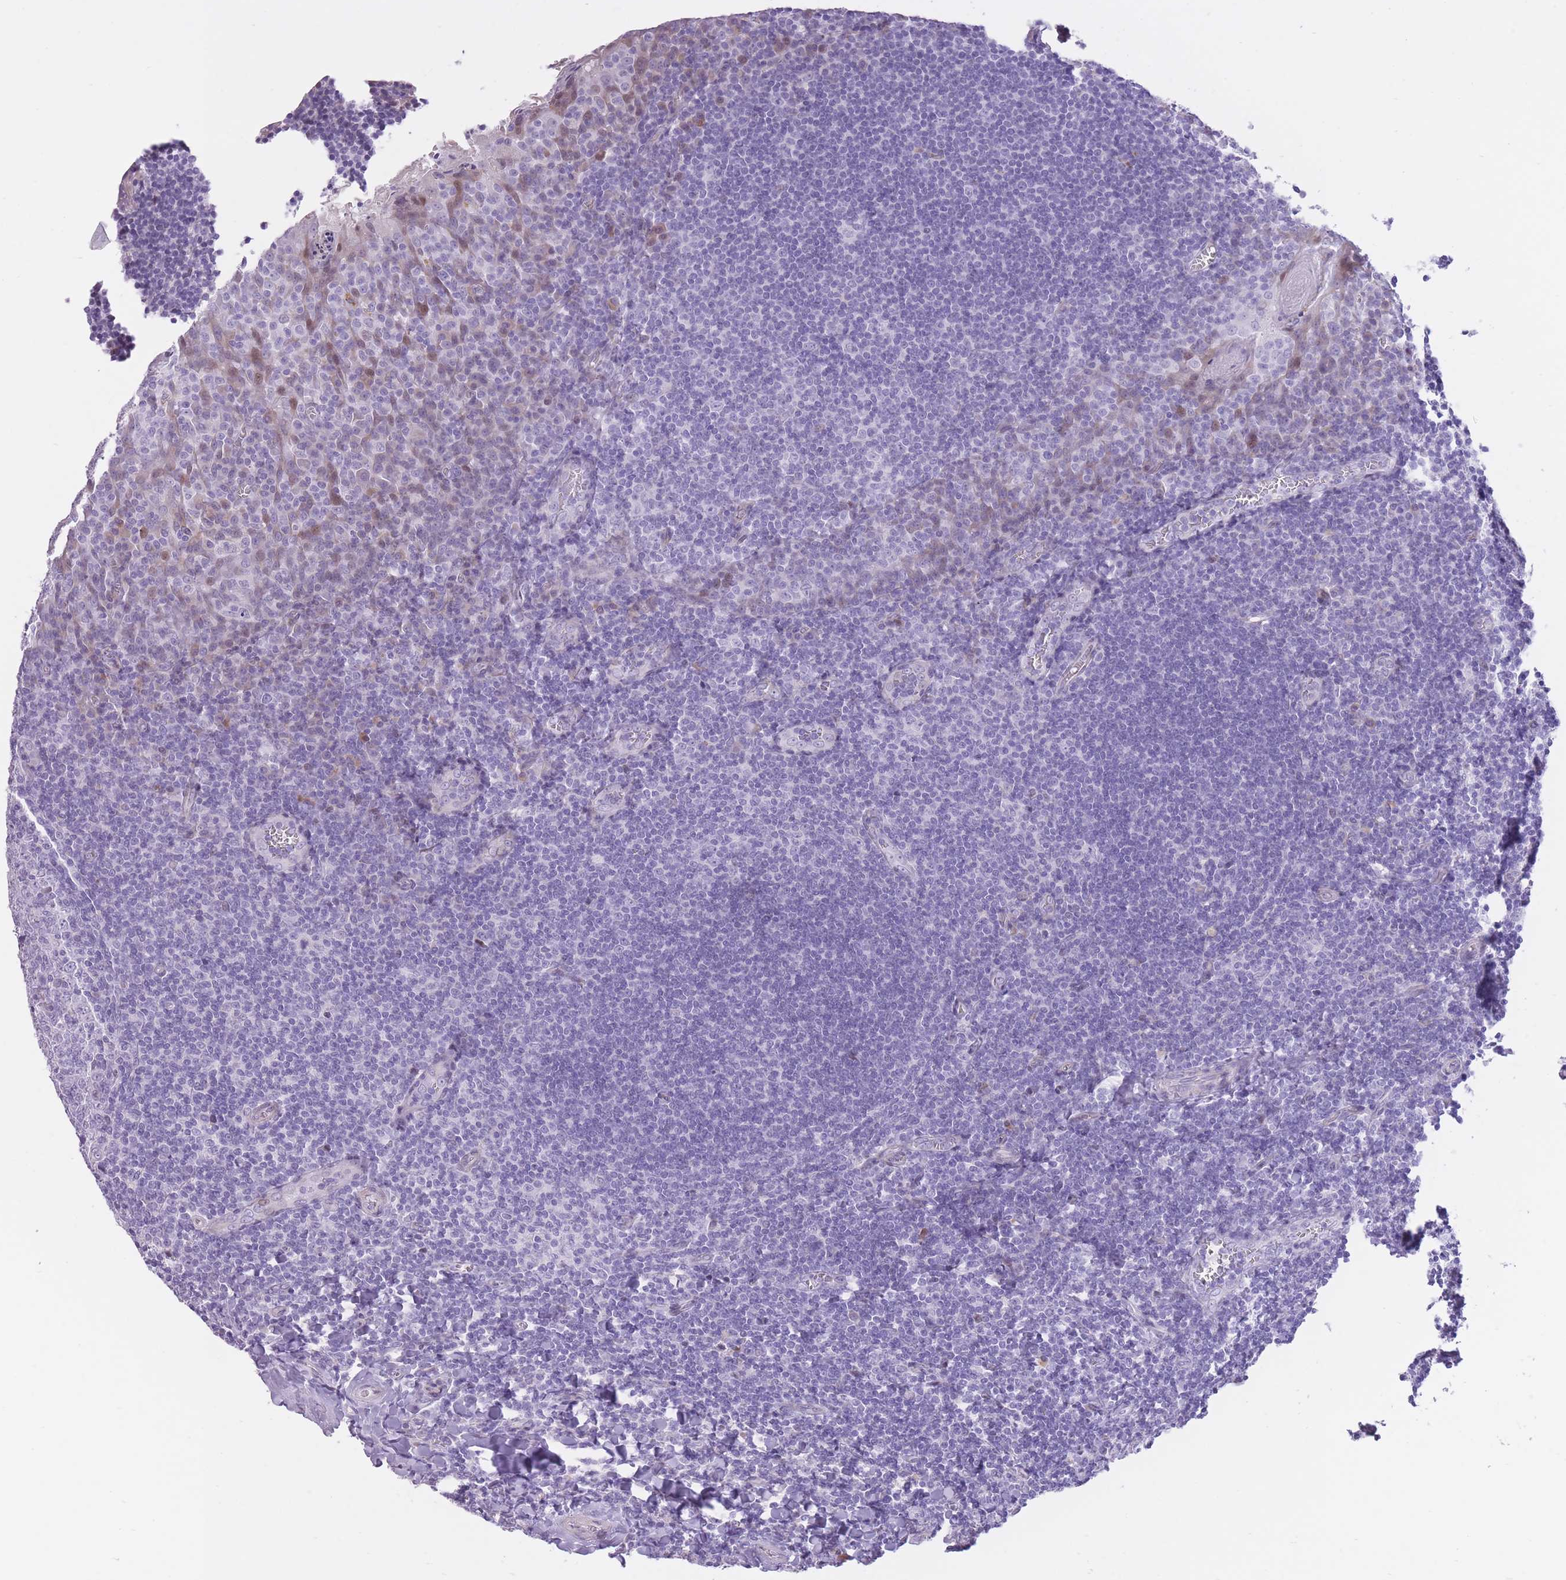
{"staining": {"intensity": "negative", "quantity": "none", "location": "none"}, "tissue": "tonsil", "cell_type": "Germinal center cells", "image_type": "normal", "snomed": [{"axis": "morphology", "description": "Normal tissue, NOS"}, {"axis": "topography", "description": "Tonsil"}], "caption": "This is a photomicrograph of immunohistochemistry (IHC) staining of normal tonsil, which shows no positivity in germinal center cells. (Brightfield microscopy of DAB IHC at high magnification).", "gene": "WDR70", "patient": {"sex": "male", "age": 27}}